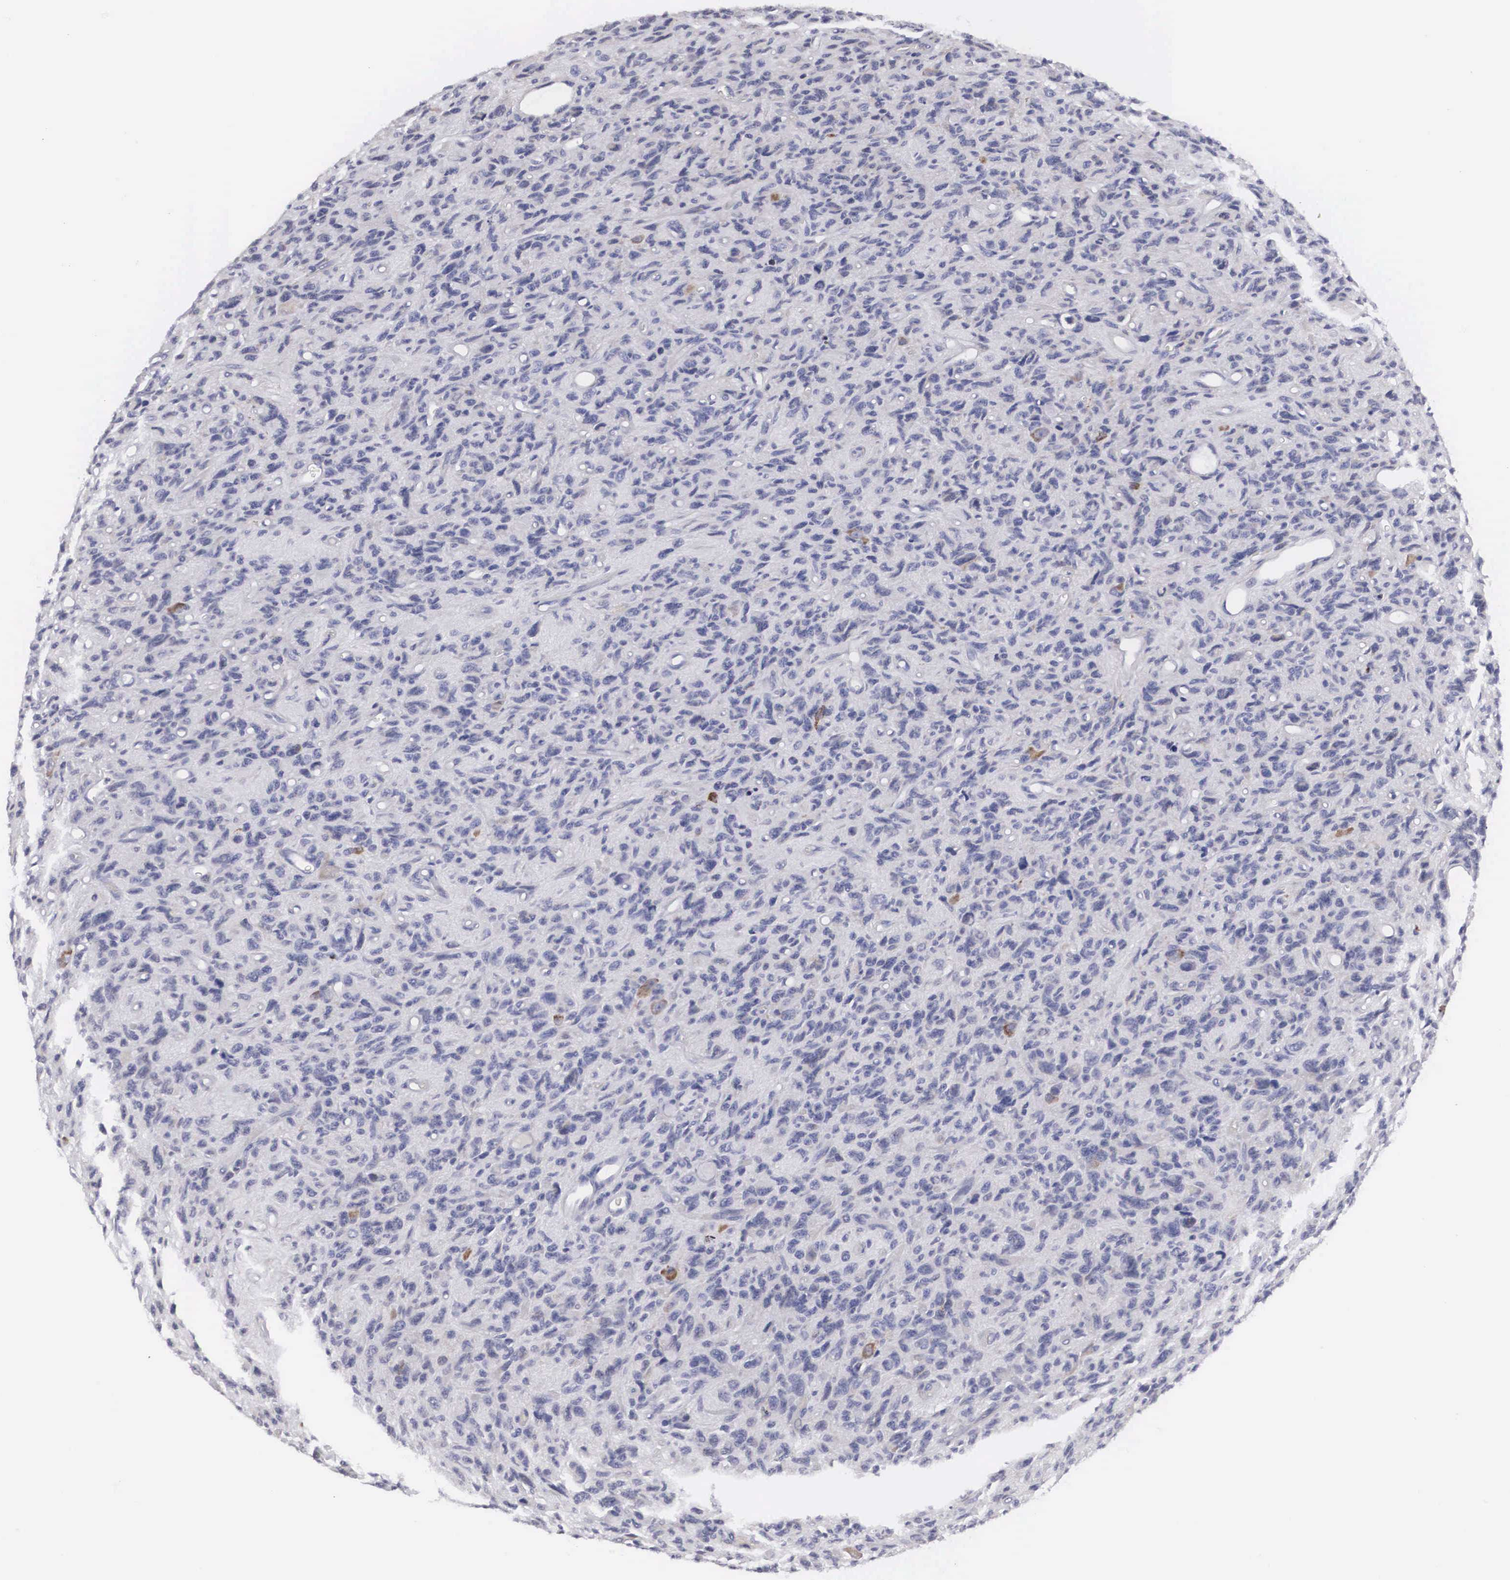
{"staining": {"intensity": "weak", "quantity": "<25%", "location": "cytoplasmic/membranous"}, "tissue": "glioma", "cell_type": "Tumor cells", "image_type": "cancer", "snomed": [{"axis": "morphology", "description": "Glioma, malignant, High grade"}, {"axis": "topography", "description": "Brain"}], "caption": "Tumor cells show no significant expression in malignant glioma (high-grade).", "gene": "ARMCX3", "patient": {"sex": "female", "age": 60}}